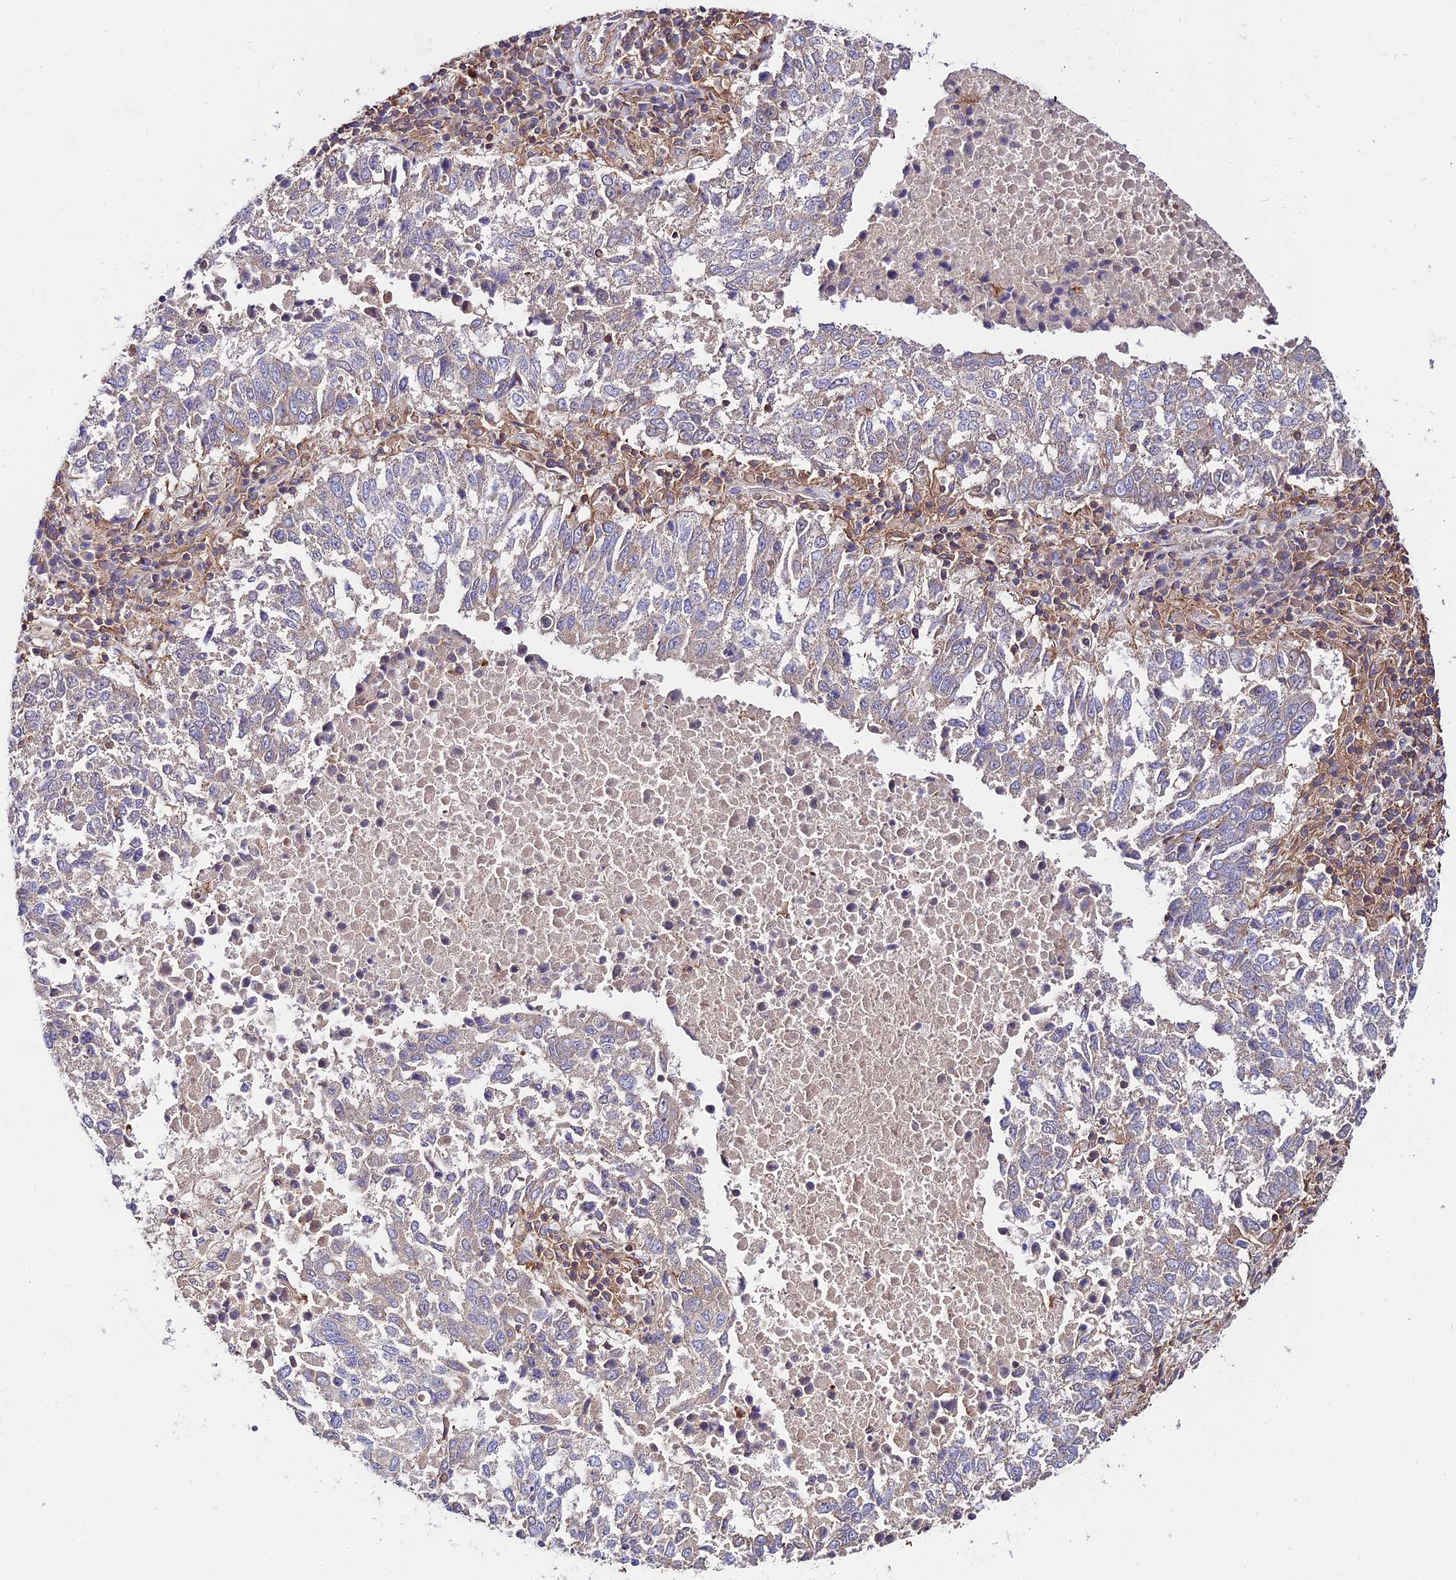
{"staining": {"intensity": "negative", "quantity": "none", "location": "none"}, "tissue": "lung cancer", "cell_type": "Tumor cells", "image_type": "cancer", "snomed": [{"axis": "morphology", "description": "Squamous cell carcinoma, NOS"}, {"axis": "topography", "description": "Lung"}], "caption": "An IHC micrograph of lung cancer (squamous cell carcinoma) is shown. There is no staining in tumor cells of lung cancer (squamous cell carcinoma).", "gene": "PYM1", "patient": {"sex": "male", "age": 73}}